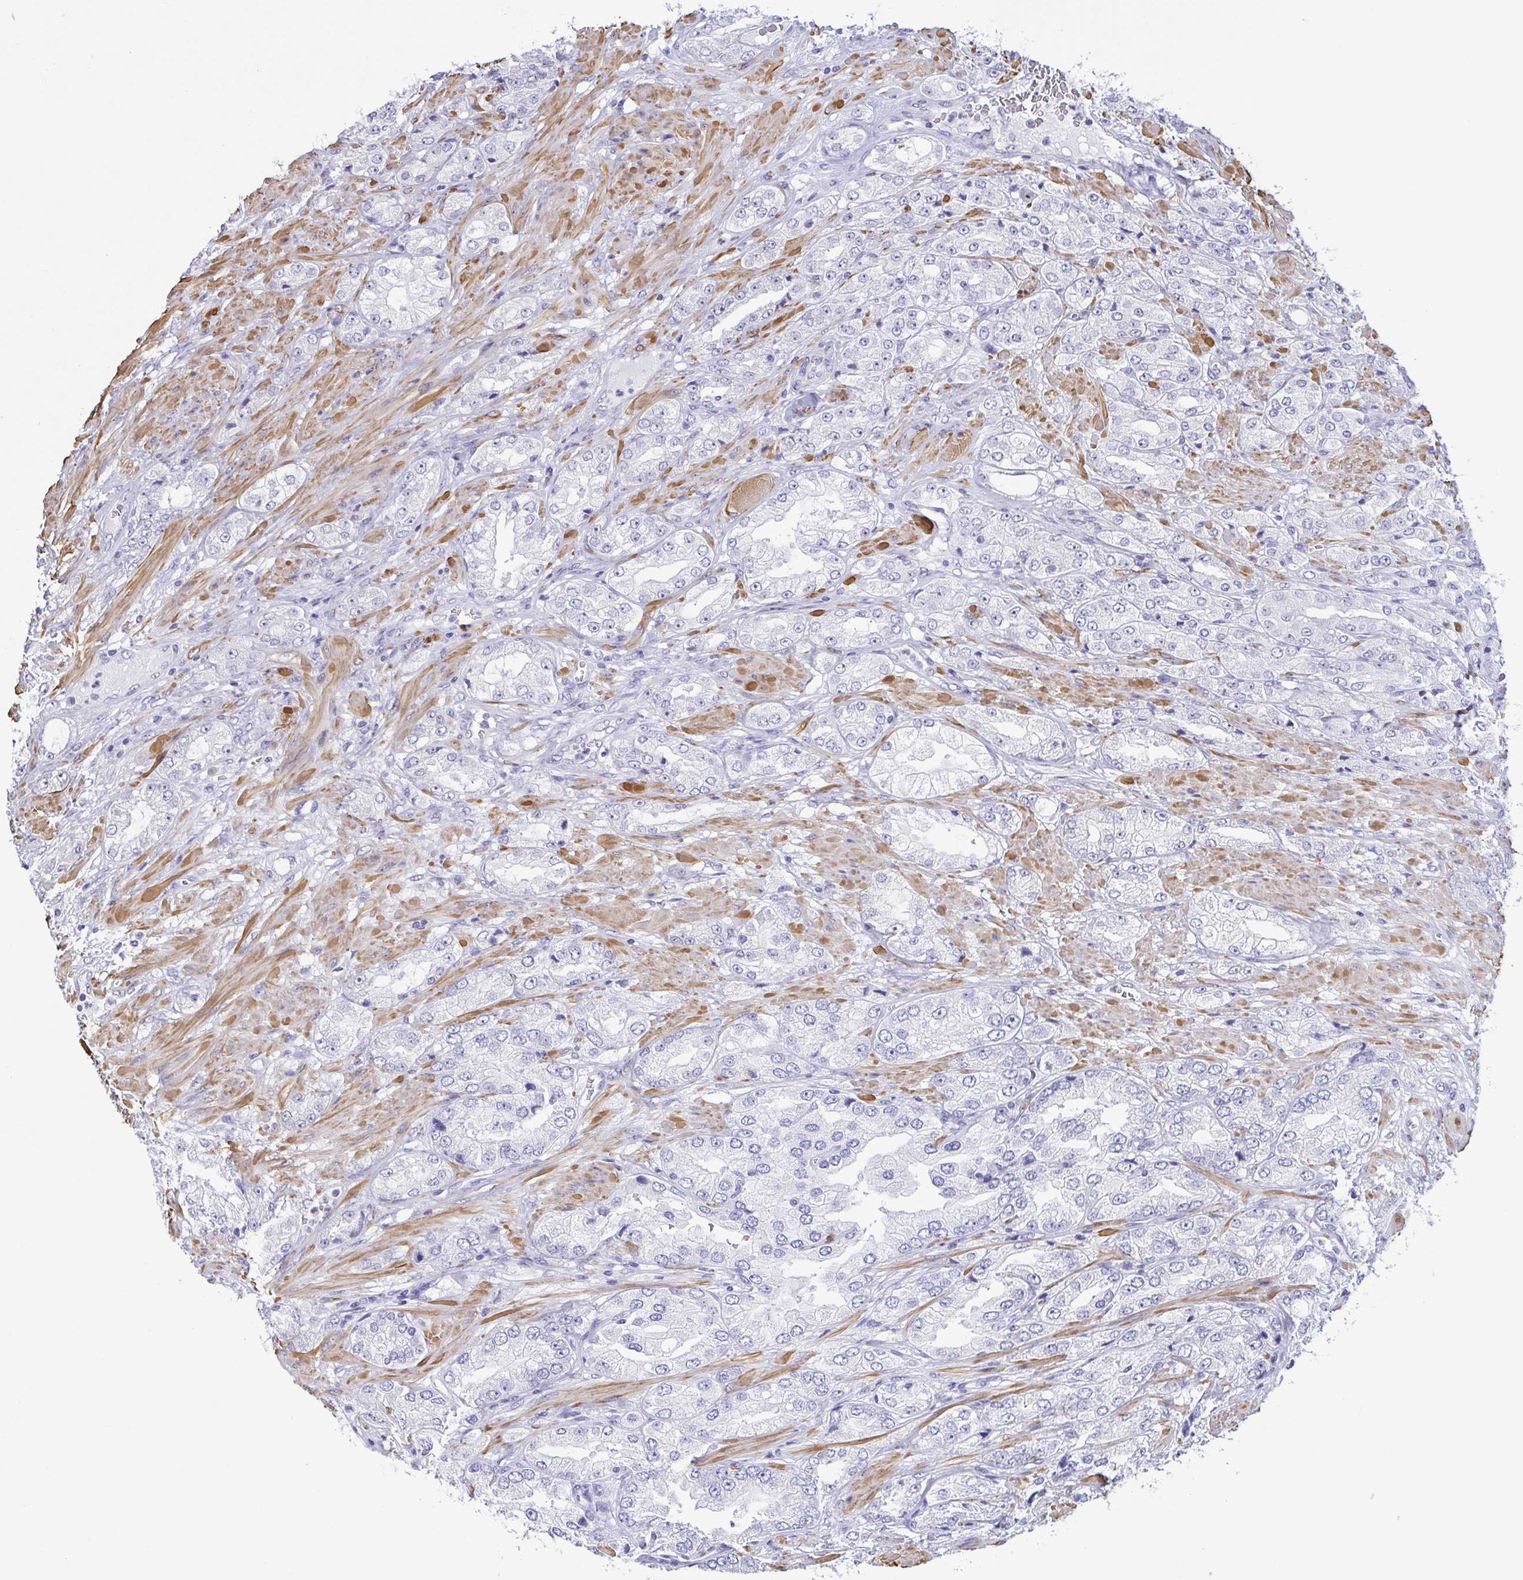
{"staining": {"intensity": "negative", "quantity": "none", "location": "none"}, "tissue": "prostate cancer", "cell_type": "Tumor cells", "image_type": "cancer", "snomed": [{"axis": "morphology", "description": "Adenocarcinoma, High grade"}, {"axis": "topography", "description": "Prostate"}], "caption": "The micrograph reveals no staining of tumor cells in prostate cancer (high-grade adenocarcinoma).", "gene": "MYL7", "patient": {"sex": "male", "age": 68}}